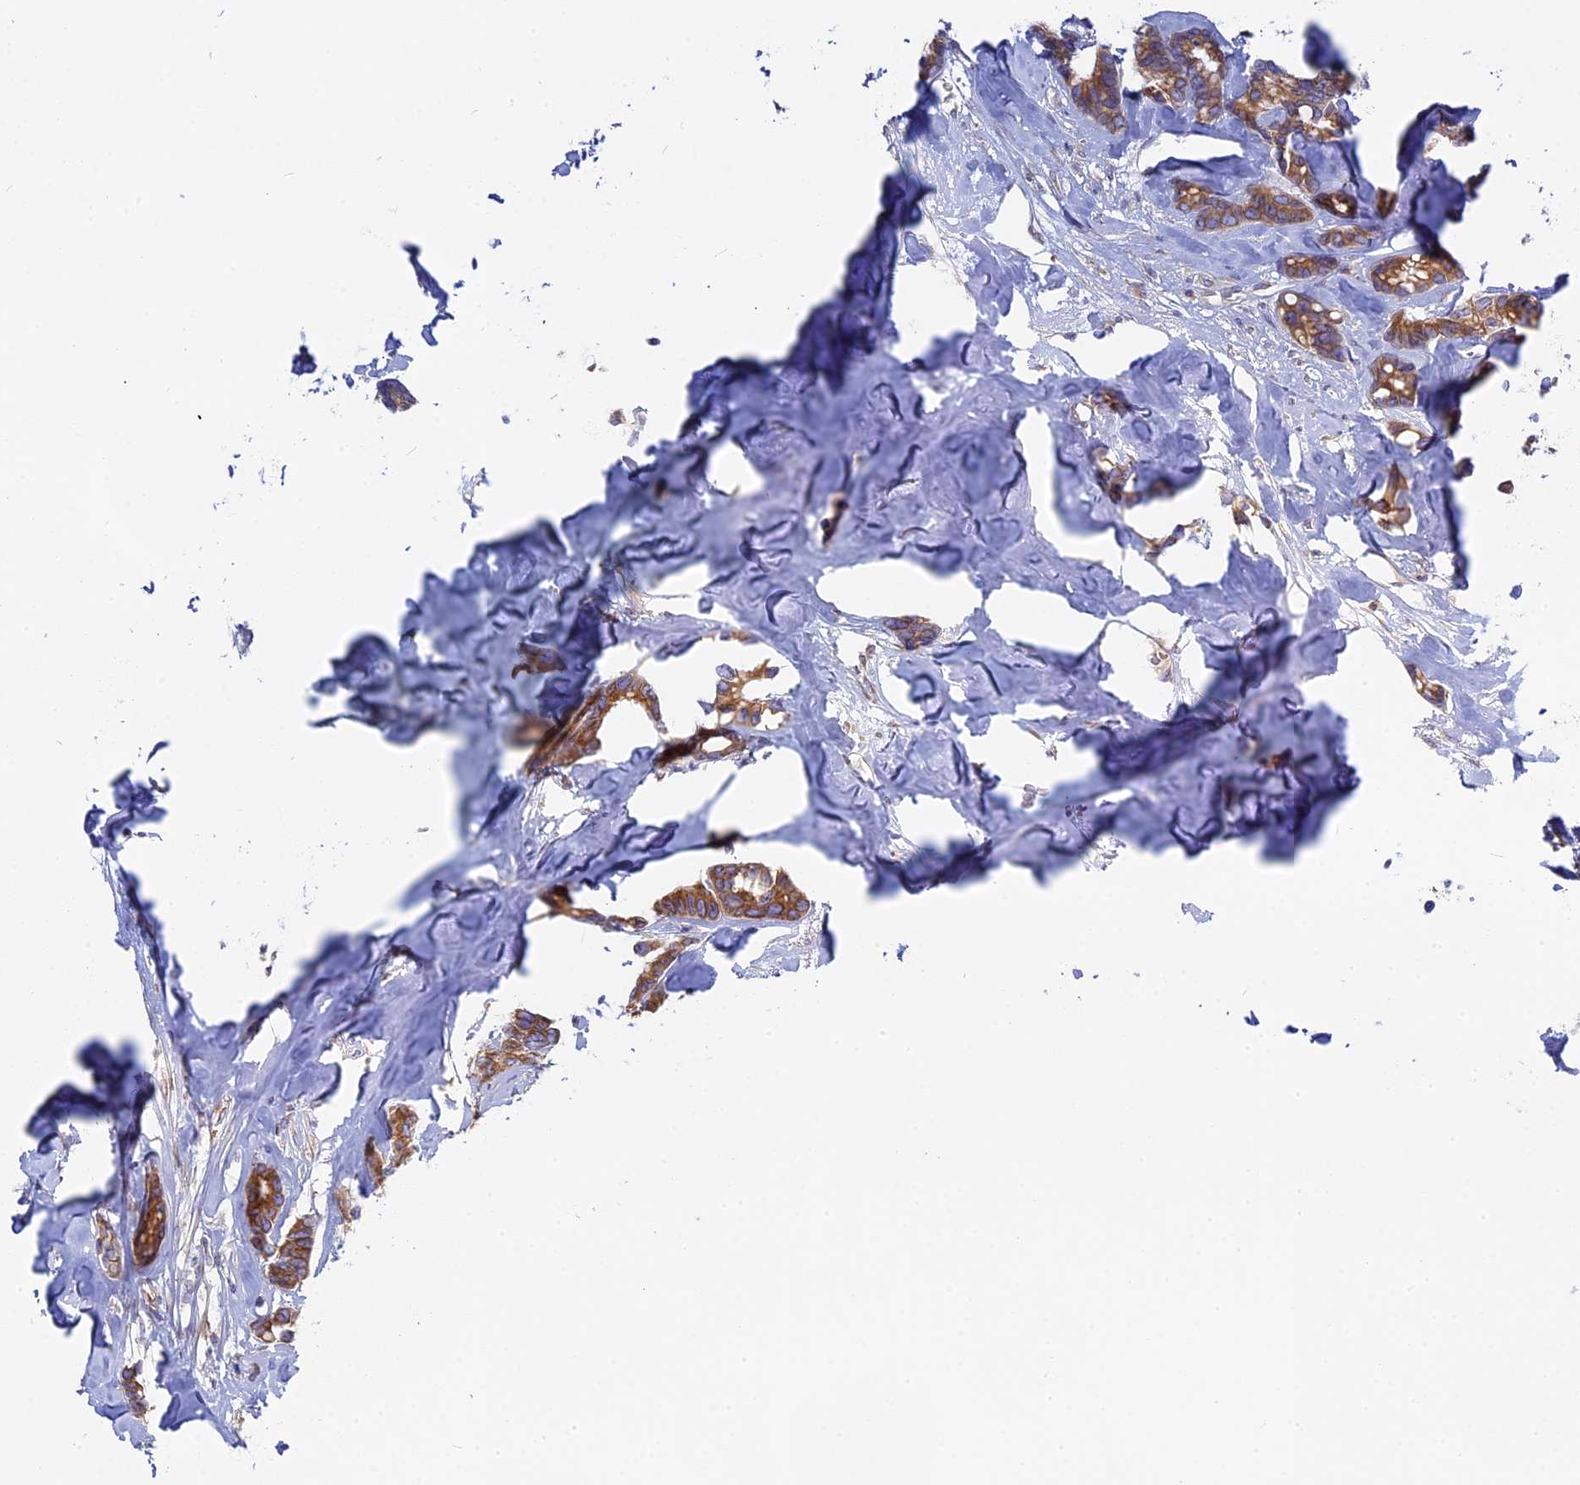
{"staining": {"intensity": "moderate", "quantity": ">75%", "location": "cytoplasmic/membranous"}, "tissue": "breast cancer", "cell_type": "Tumor cells", "image_type": "cancer", "snomed": [{"axis": "morphology", "description": "Duct carcinoma"}, {"axis": "topography", "description": "Breast"}], "caption": "Protein analysis of breast cancer tissue demonstrates moderate cytoplasmic/membranous expression in about >75% of tumor cells. (Brightfield microscopy of DAB IHC at high magnification).", "gene": "TLCD1", "patient": {"sex": "female", "age": 87}}